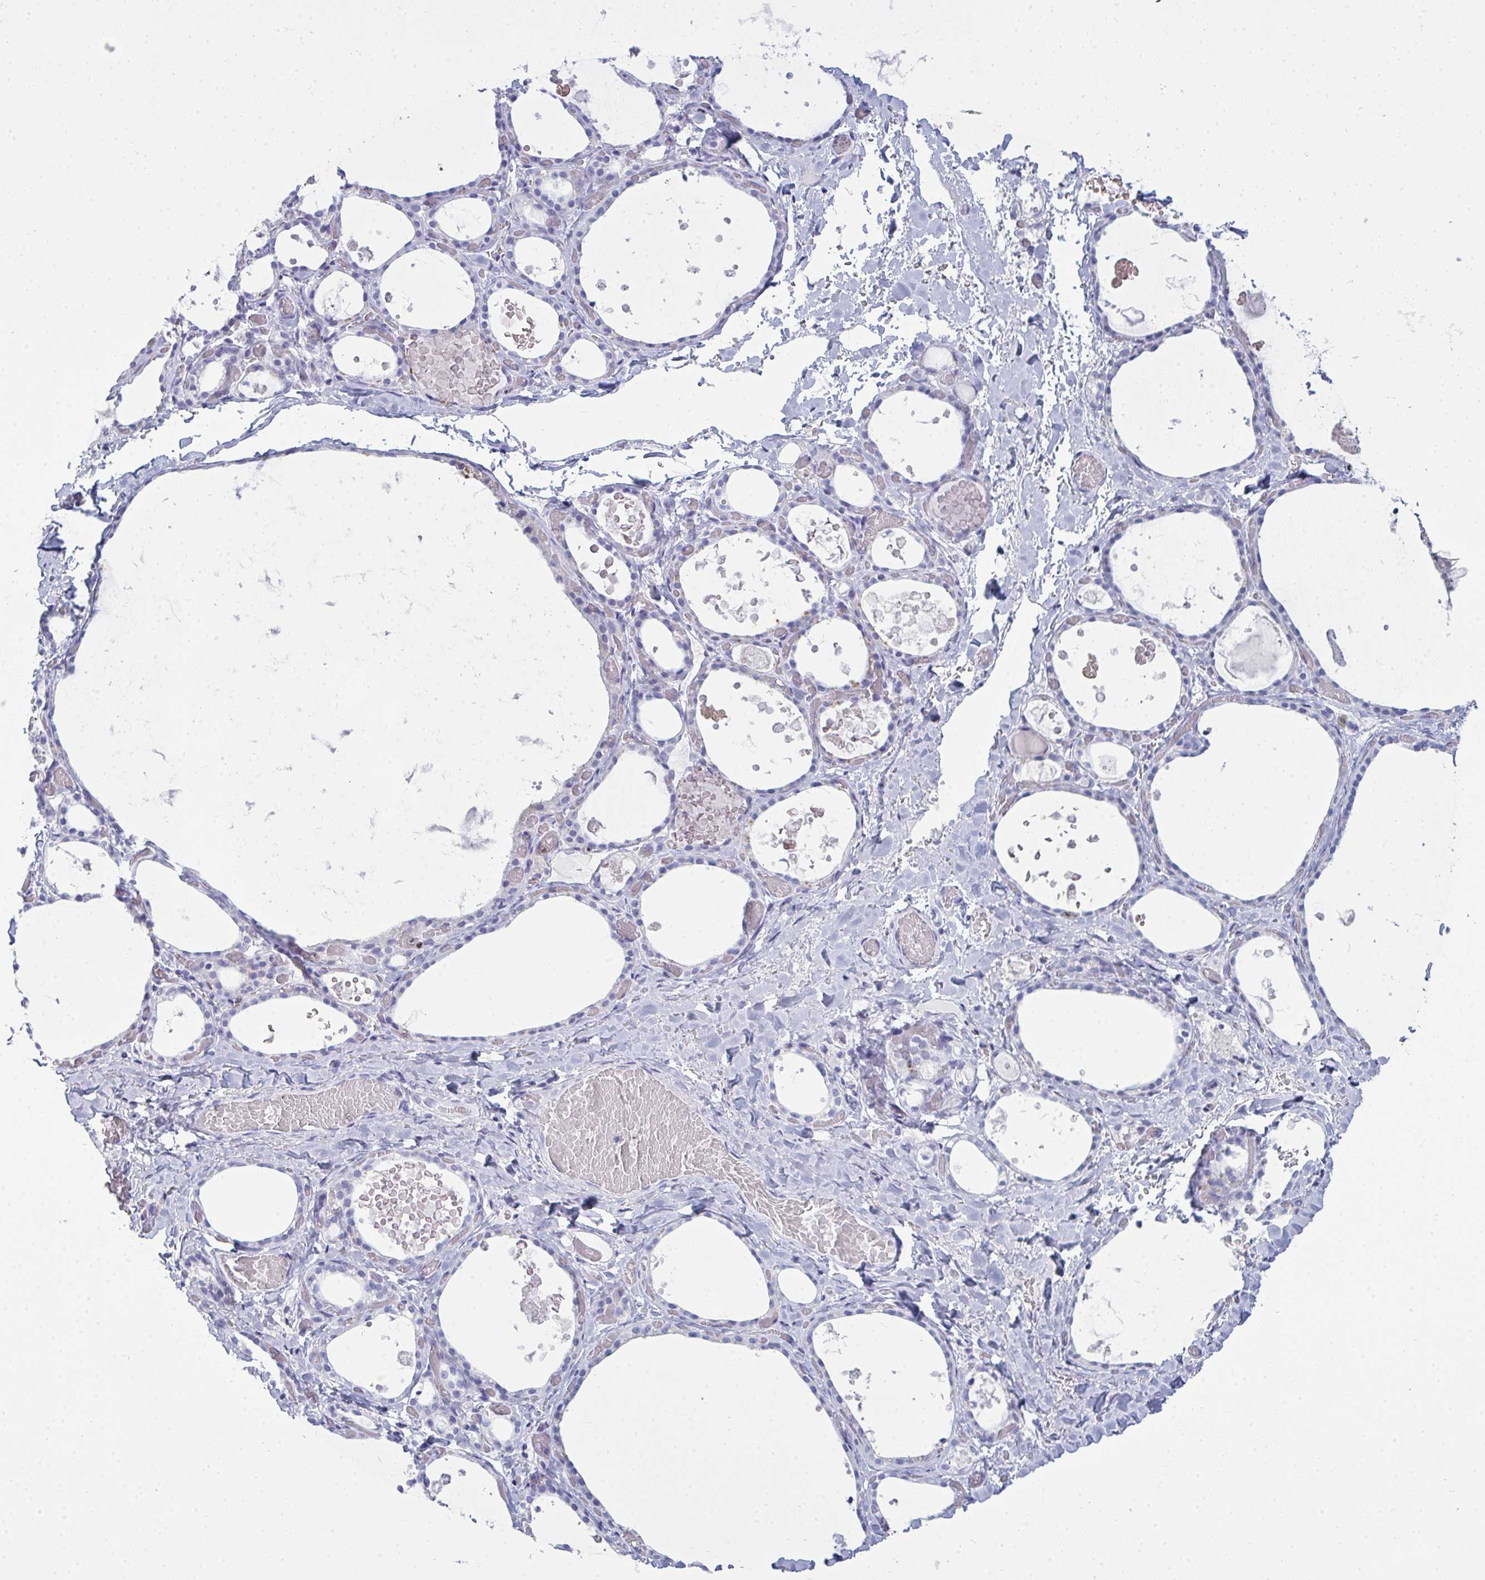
{"staining": {"intensity": "negative", "quantity": "none", "location": "none"}, "tissue": "thyroid gland", "cell_type": "Glandular cells", "image_type": "normal", "snomed": [{"axis": "morphology", "description": "Normal tissue, NOS"}, {"axis": "topography", "description": "Thyroid gland"}], "caption": "DAB immunohistochemical staining of benign human thyroid gland reveals no significant positivity in glandular cells.", "gene": "SERPINB10", "patient": {"sex": "female", "age": 56}}